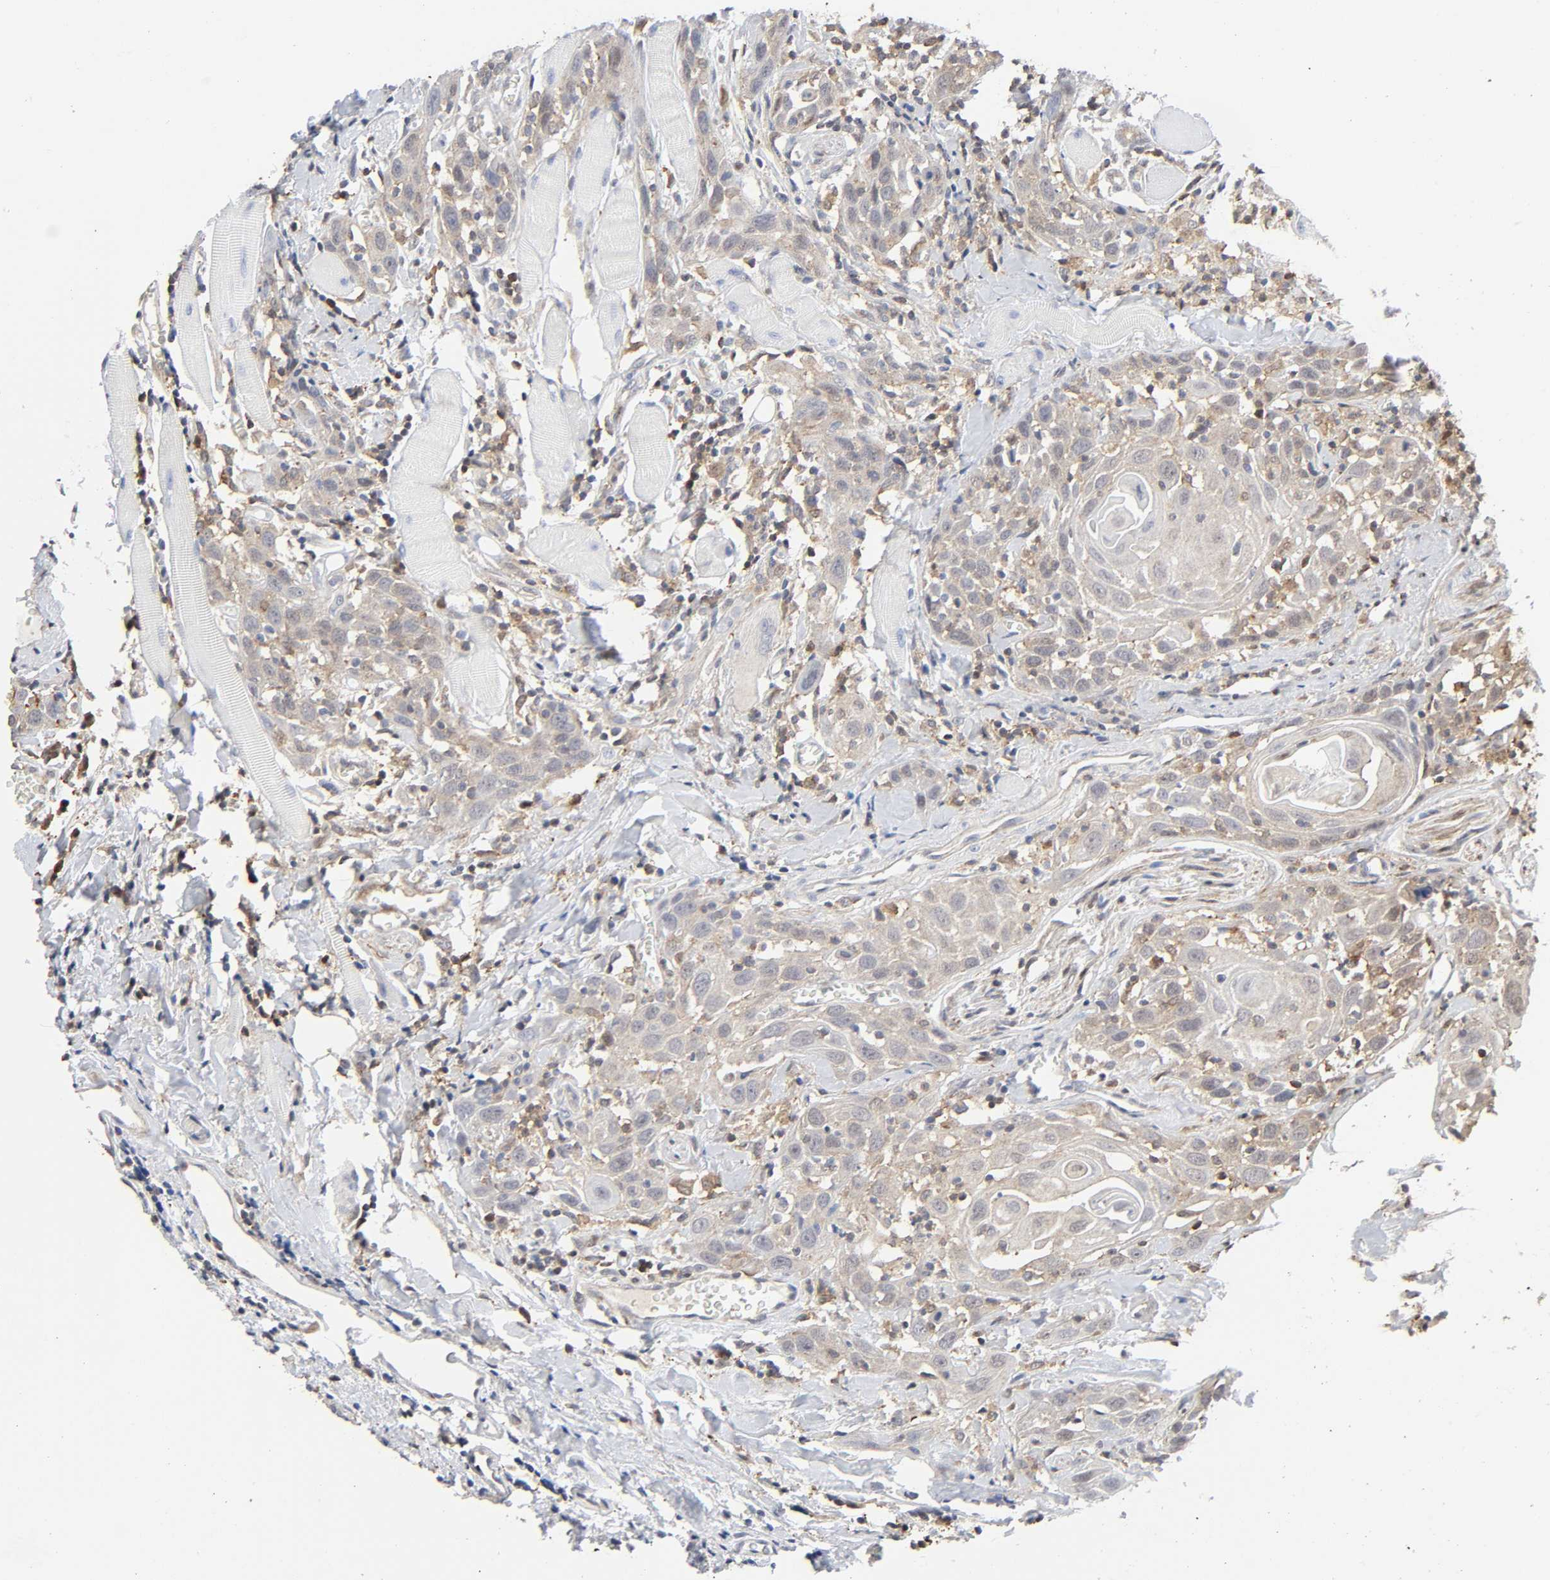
{"staining": {"intensity": "weak", "quantity": ">75%", "location": "cytoplasmic/membranous"}, "tissue": "head and neck cancer", "cell_type": "Tumor cells", "image_type": "cancer", "snomed": [{"axis": "morphology", "description": "Squamous cell carcinoma, NOS"}, {"axis": "topography", "description": "Oral tissue"}, {"axis": "topography", "description": "Head-Neck"}], "caption": "Immunohistochemistry of squamous cell carcinoma (head and neck) exhibits low levels of weak cytoplasmic/membranous staining in approximately >75% of tumor cells. The staining was performed using DAB (3,3'-diaminobenzidine), with brown indicating positive protein expression. Nuclei are stained blue with hematoxylin.", "gene": "MAPK1", "patient": {"sex": "female", "age": 50}}